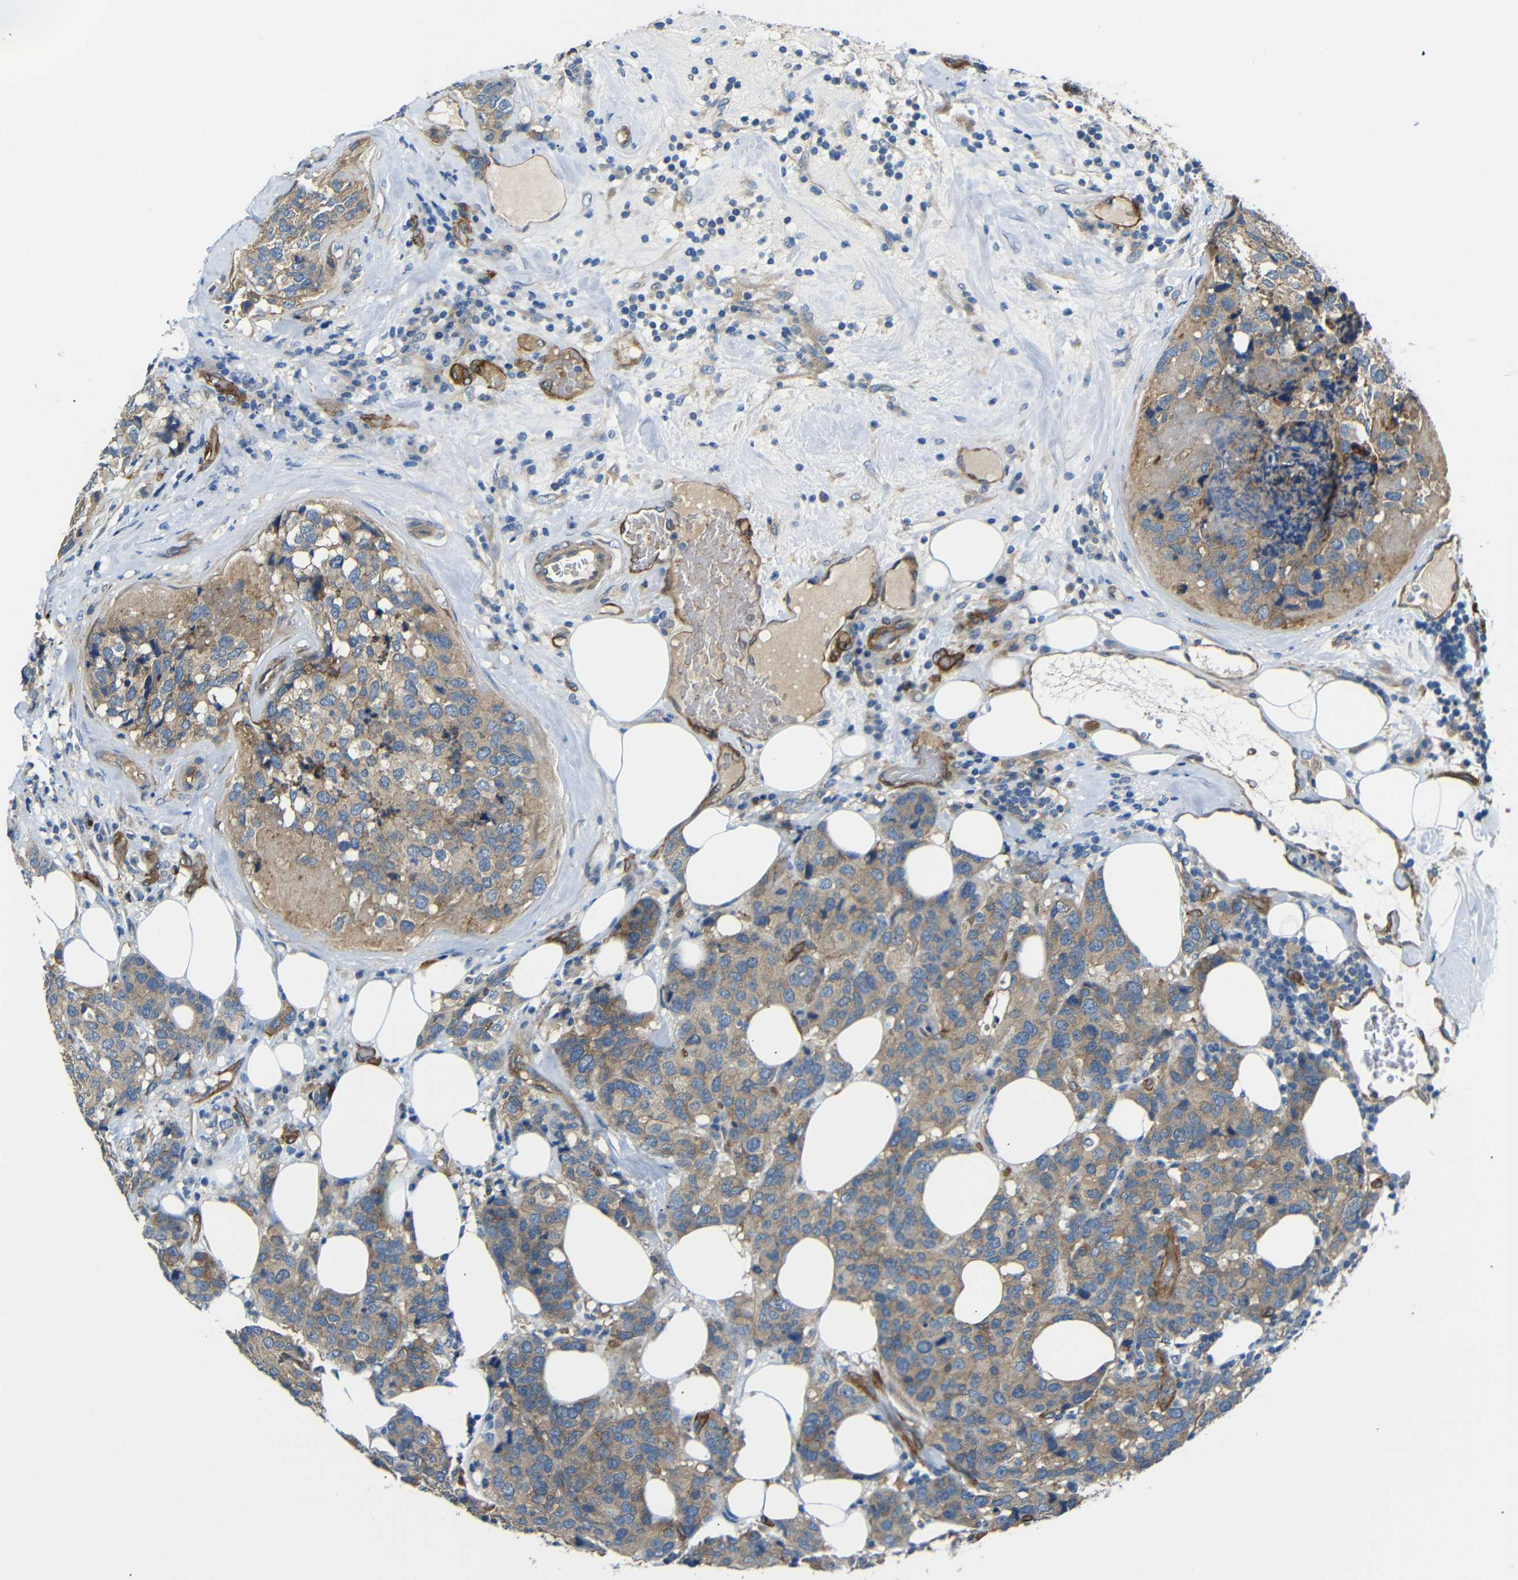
{"staining": {"intensity": "moderate", "quantity": ">75%", "location": "cytoplasmic/membranous"}, "tissue": "breast cancer", "cell_type": "Tumor cells", "image_type": "cancer", "snomed": [{"axis": "morphology", "description": "Lobular carcinoma"}, {"axis": "topography", "description": "Breast"}], "caption": "This is an image of immunohistochemistry (IHC) staining of lobular carcinoma (breast), which shows moderate positivity in the cytoplasmic/membranous of tumor cells.", "gene": "MYO1B", "patient": {"sex": "female", "age": 59}}